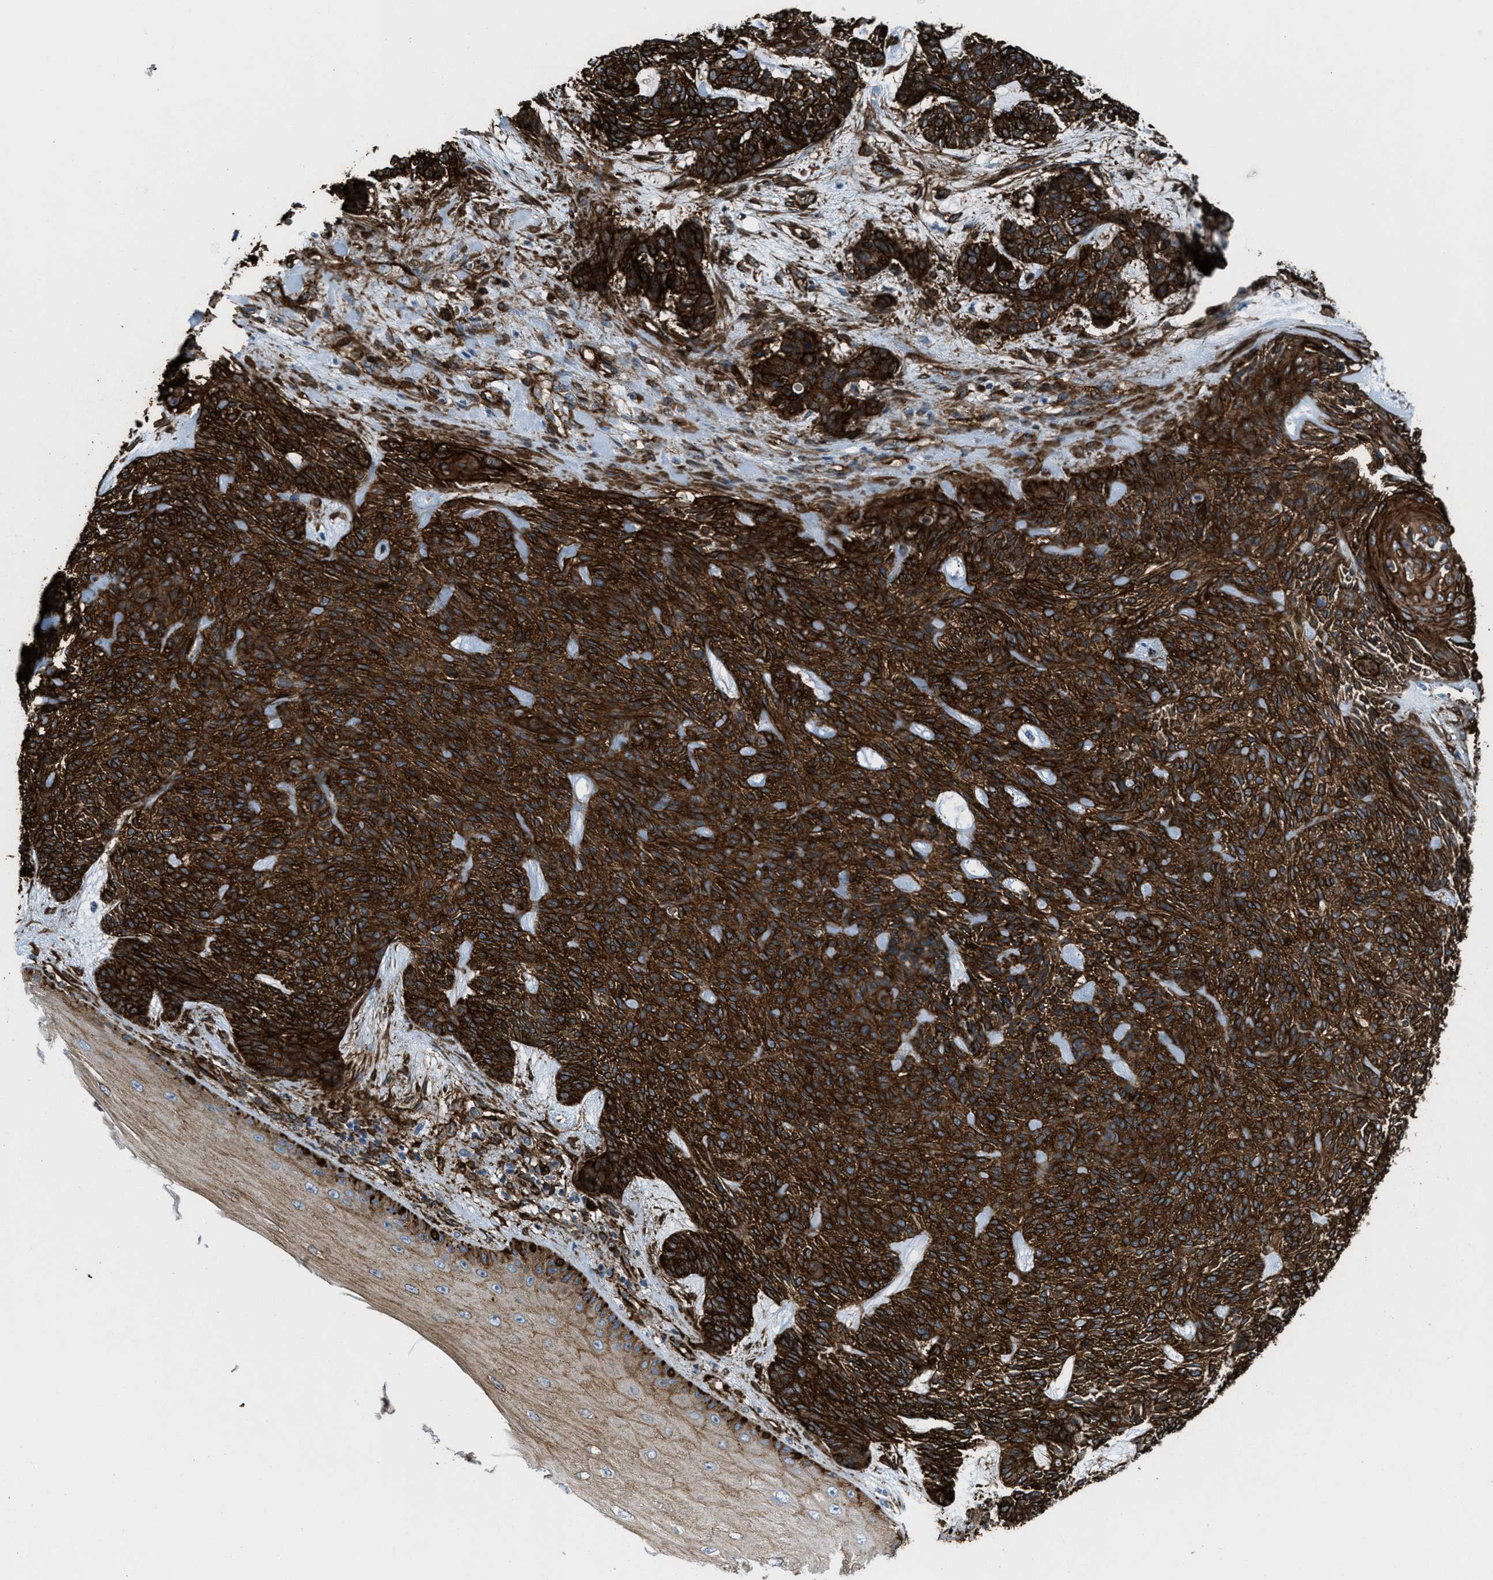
{"staining": {"intensity": "strong", "quantity": ">75%", "location": "cytoplasmic/membranous"}, "tissue": "skin cancer", "cell_type": "Tumor cells", "image_type": "cancer", "snomed": [{"axis": "morphology", "description": "Basal cell carcinoma"}, {"axis": "topography", "description": "Skin"}], "caption": "There is high levels of strong cytoplasmic/membranous expression in tumor cells of skin cancer, as demonstrated by immunohistochemical staining (brown color).", "gene": "CALD1", "patient": {"sex": "male", "age": 55}}